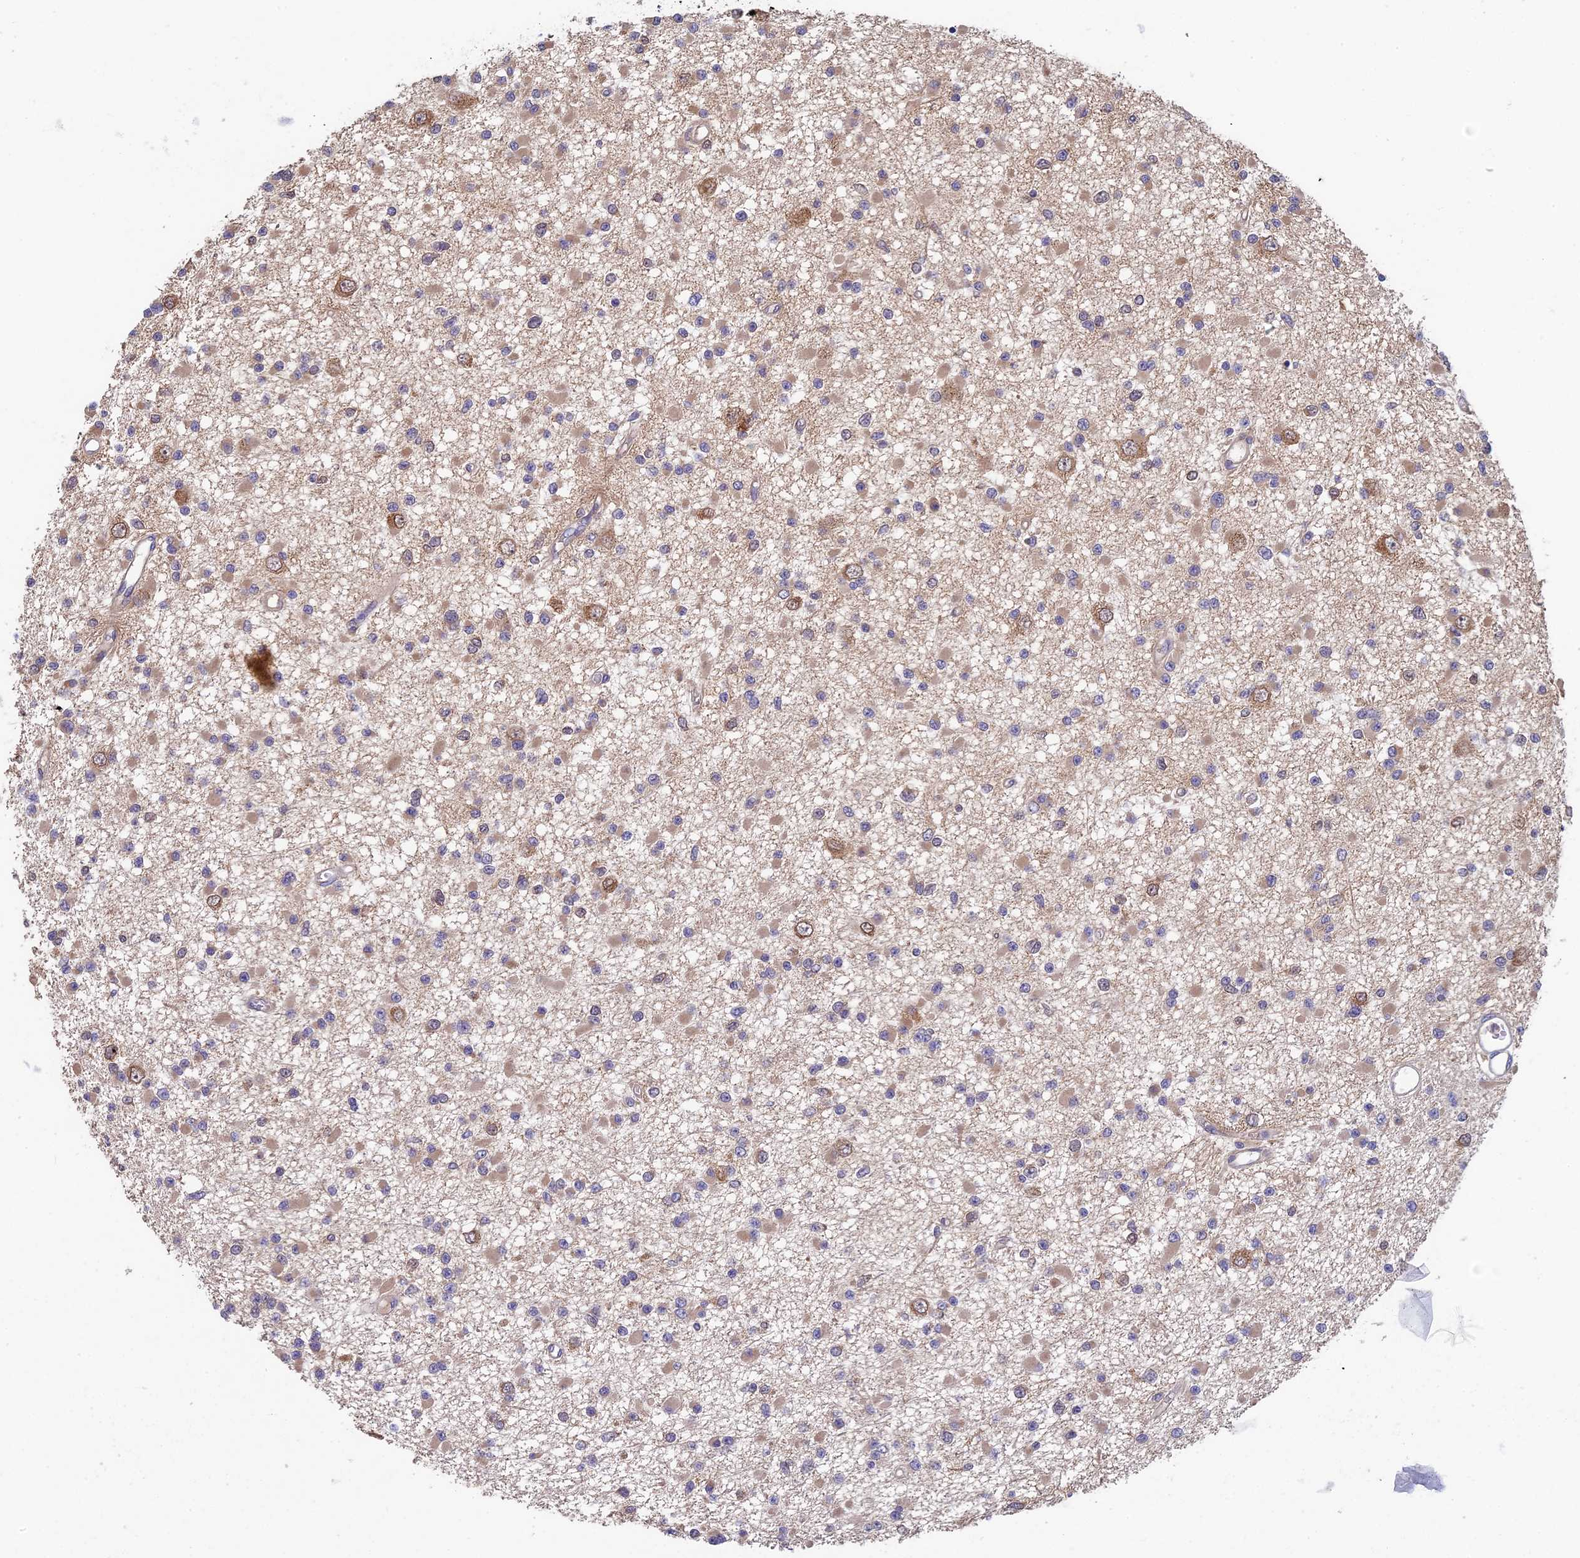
{"staining": {"intensity": "weak", "quantity": "25%-75%", "location": "cytoplasmic/membranous"}, "tissue": "glioma", "cell_type": "Tumor cells", "image_type": "cancer", "snomed": [{"axis": "morphology", "description": "Glioma, malignant, Low grade"}, {"axis": "topography", "description": "Brain"}], "caption": "Immunohistochemical staining of human malignant glioma (low-grade) reveals weak cytoplasmic/membranous protein positivity in approximately 25%-75% of tumor cells. (Brightfield microscopy of DAB IHC at high magnification).", "gene": "LCMT1", "patient": {"sex": "female", "age": 22}}